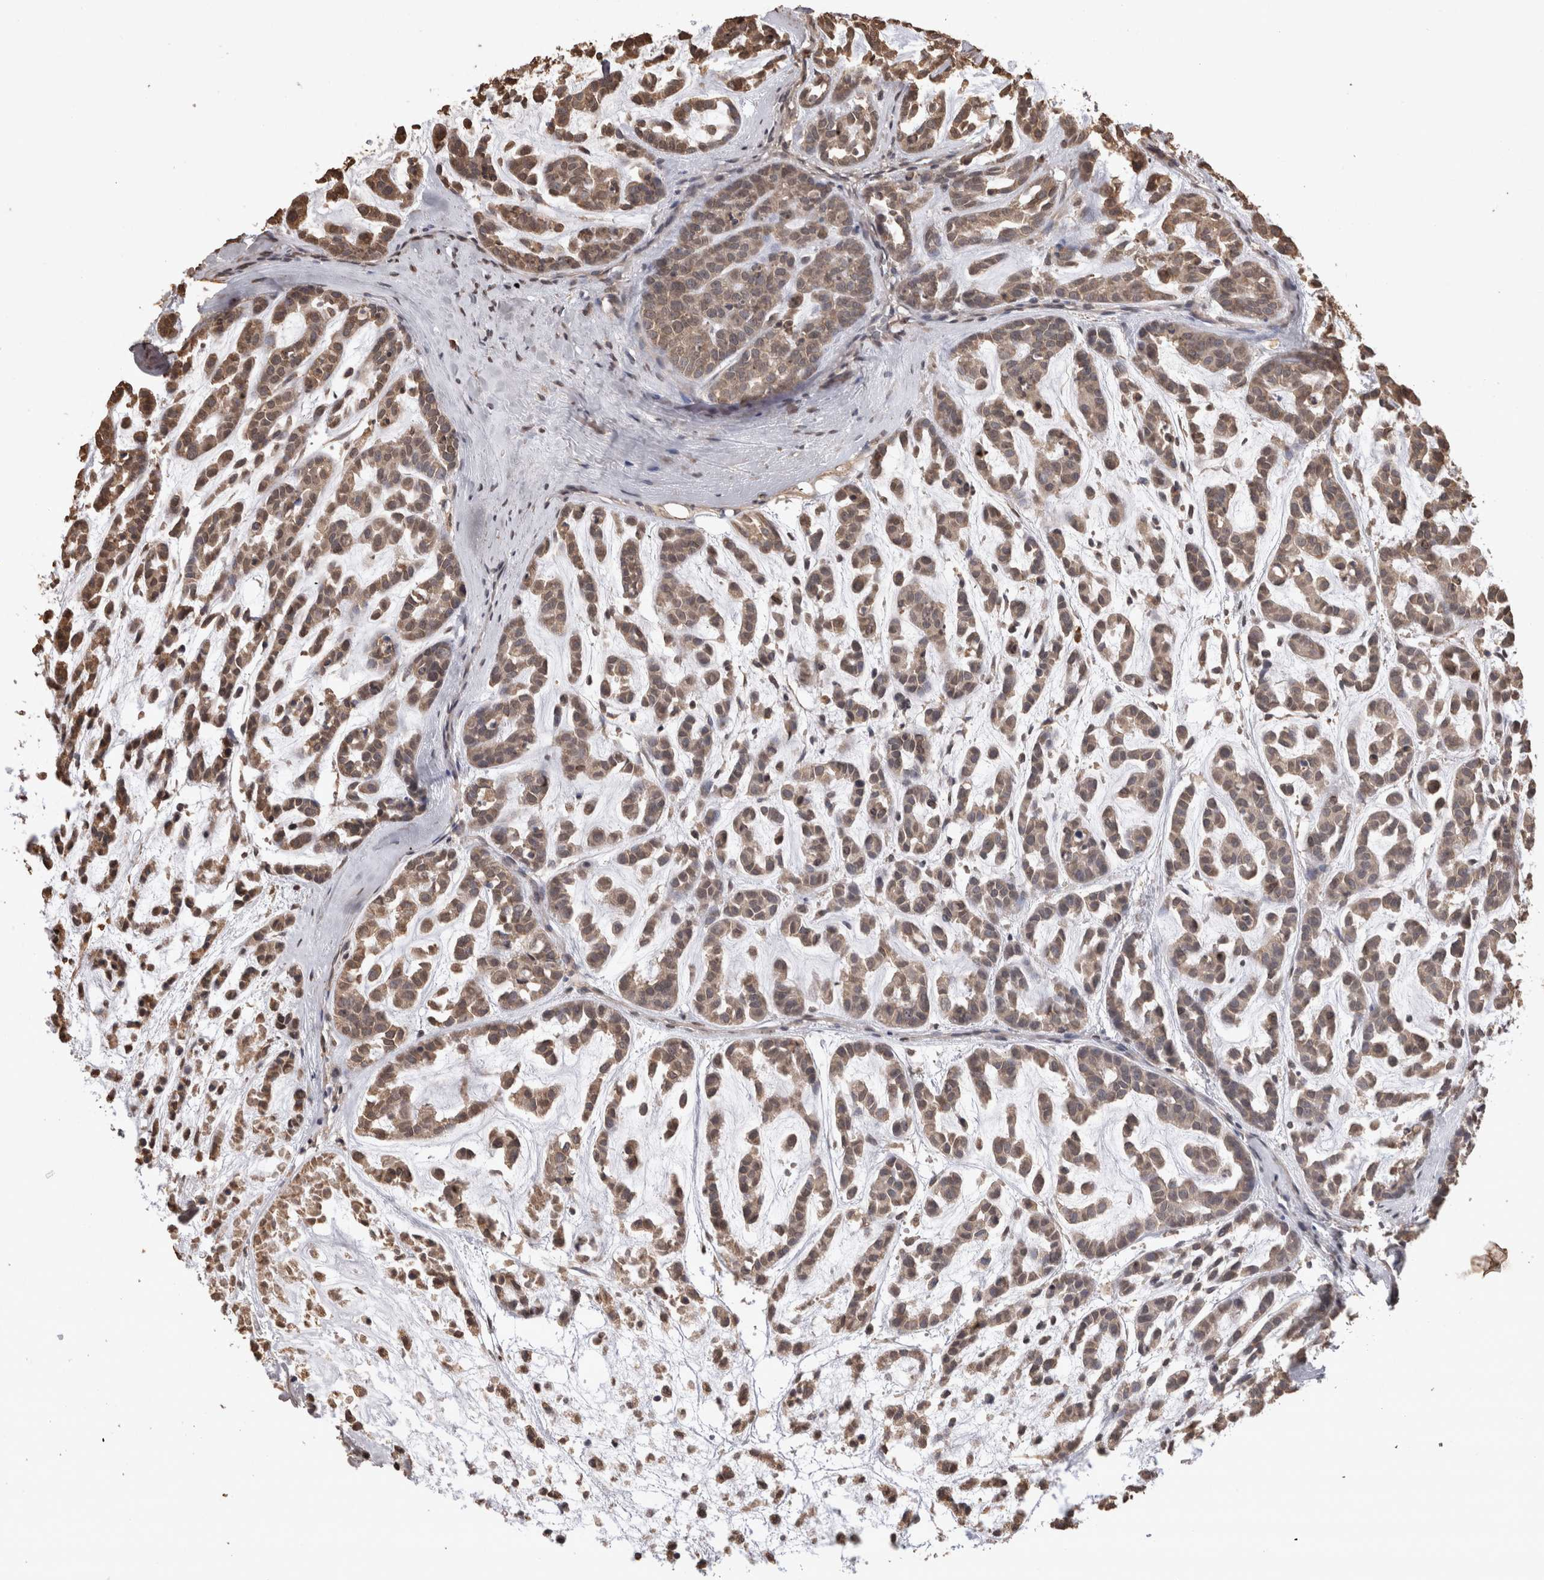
{"staining": {"intensity": "moderate", "quantity": ">75%", "location": "cytoplasmic/membranous"}, "tissue": "head and neck cancer", "cell_type": "Tumor cells", "image_type": "cancer", "snomed": [{"axis": "morphology", "description": "Adenocarcinoma, NOS"}, {"axis": "morphology", "description": "Adenoma, NOS"}, {"axis": "topography", "description": "Head-Neck"}], "caption": "Protein expression analysis of head and neck cancer (adenocarcinoma) exhibits moderate cytoplasmic/membranous expression in approximately >75% of tumor cells. Using DAB (3,3'-diaminobenzidine) (brown) and hematoxylin (blue) stains, captured at high magnification using brightfield microscopy.", "gene": "SOCS5", "patient": {"sex": "female", "age": 55}}